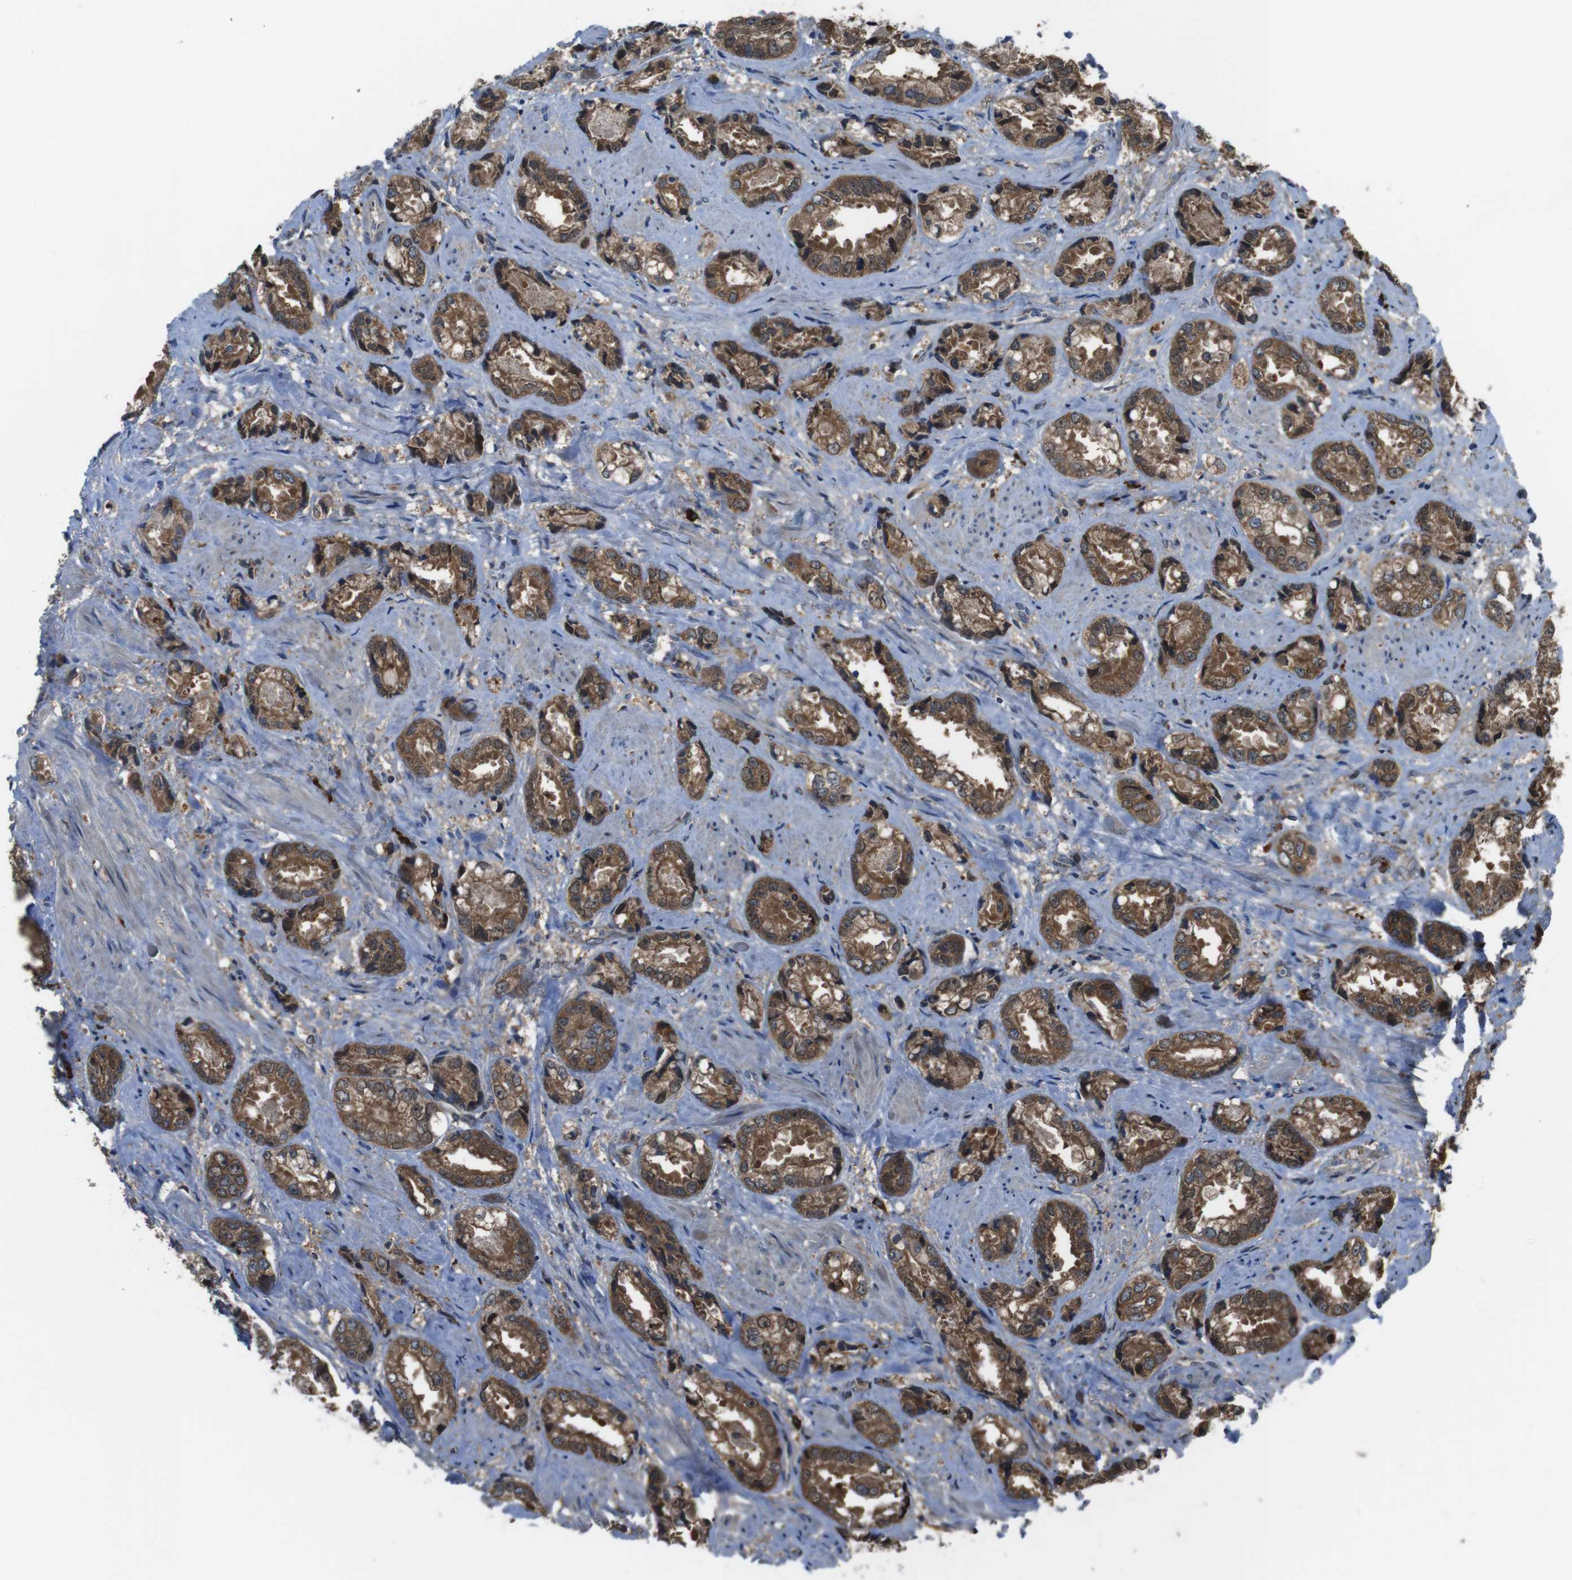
{"staining": {"intensity": "moderate", "quantity": ">75%", "location": "cytoplasmic/membranous"}, "tissue": "prostate cancer", "cell_type": "Tumor cells", "image_type": "cancer", "snomed": [{"axis": "morphology", "description": "Adenocarcinoma, High grade"}, {"axis": "topography", "description": "Prostate"}], "caption": "Immunohistochemistry image of prostate adenocarcinoma (high-grade) stained for a protein (brown), which displays medium levels of moderate cytoplasmic/membranous expression in about >75% of tumor cells.", "gene": "SSR3", "patient": {"sex": "male", "age": 61}}